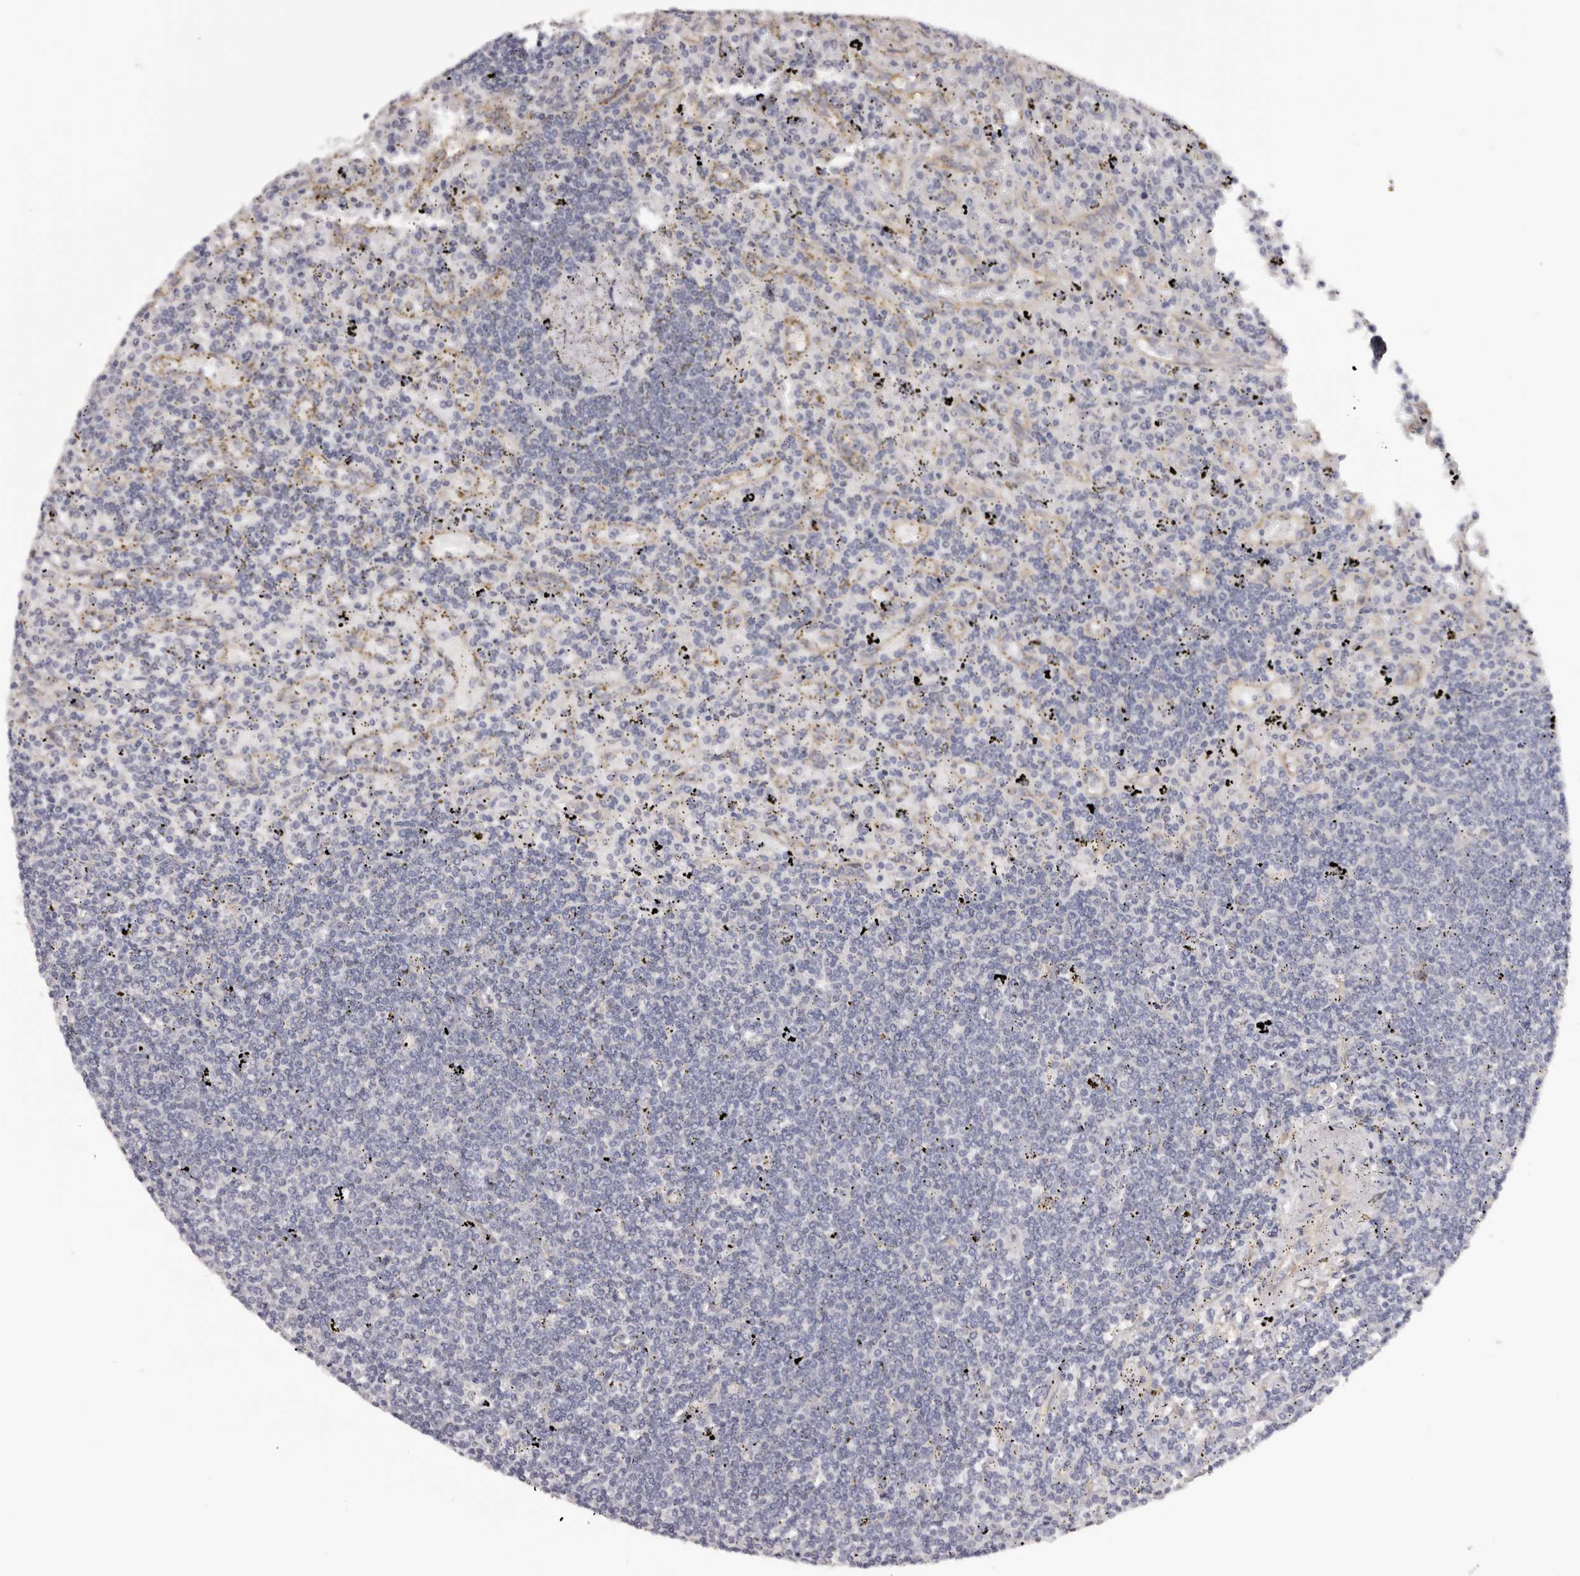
{"staining": {"intensity": "negative", "quantity": "none", "location": "none"}, "tissue": "lymphoma", "cell_type": "Tumor cells", "image_type": "cancer", "snomed": [{"axis": "morphology", "description": "Malignant lymphoma, non-Hodgkin's type, Low grade"}, {"axis": "topography", "description": "Spleen"}], "caption": "This is a image of IHC staining of low-grade malignant lymphoma, non-Hodgkin's type, which shows no expression in tumor cells.", "gene": "NOL12", "patient": {"sex": "male", "age": 76}}